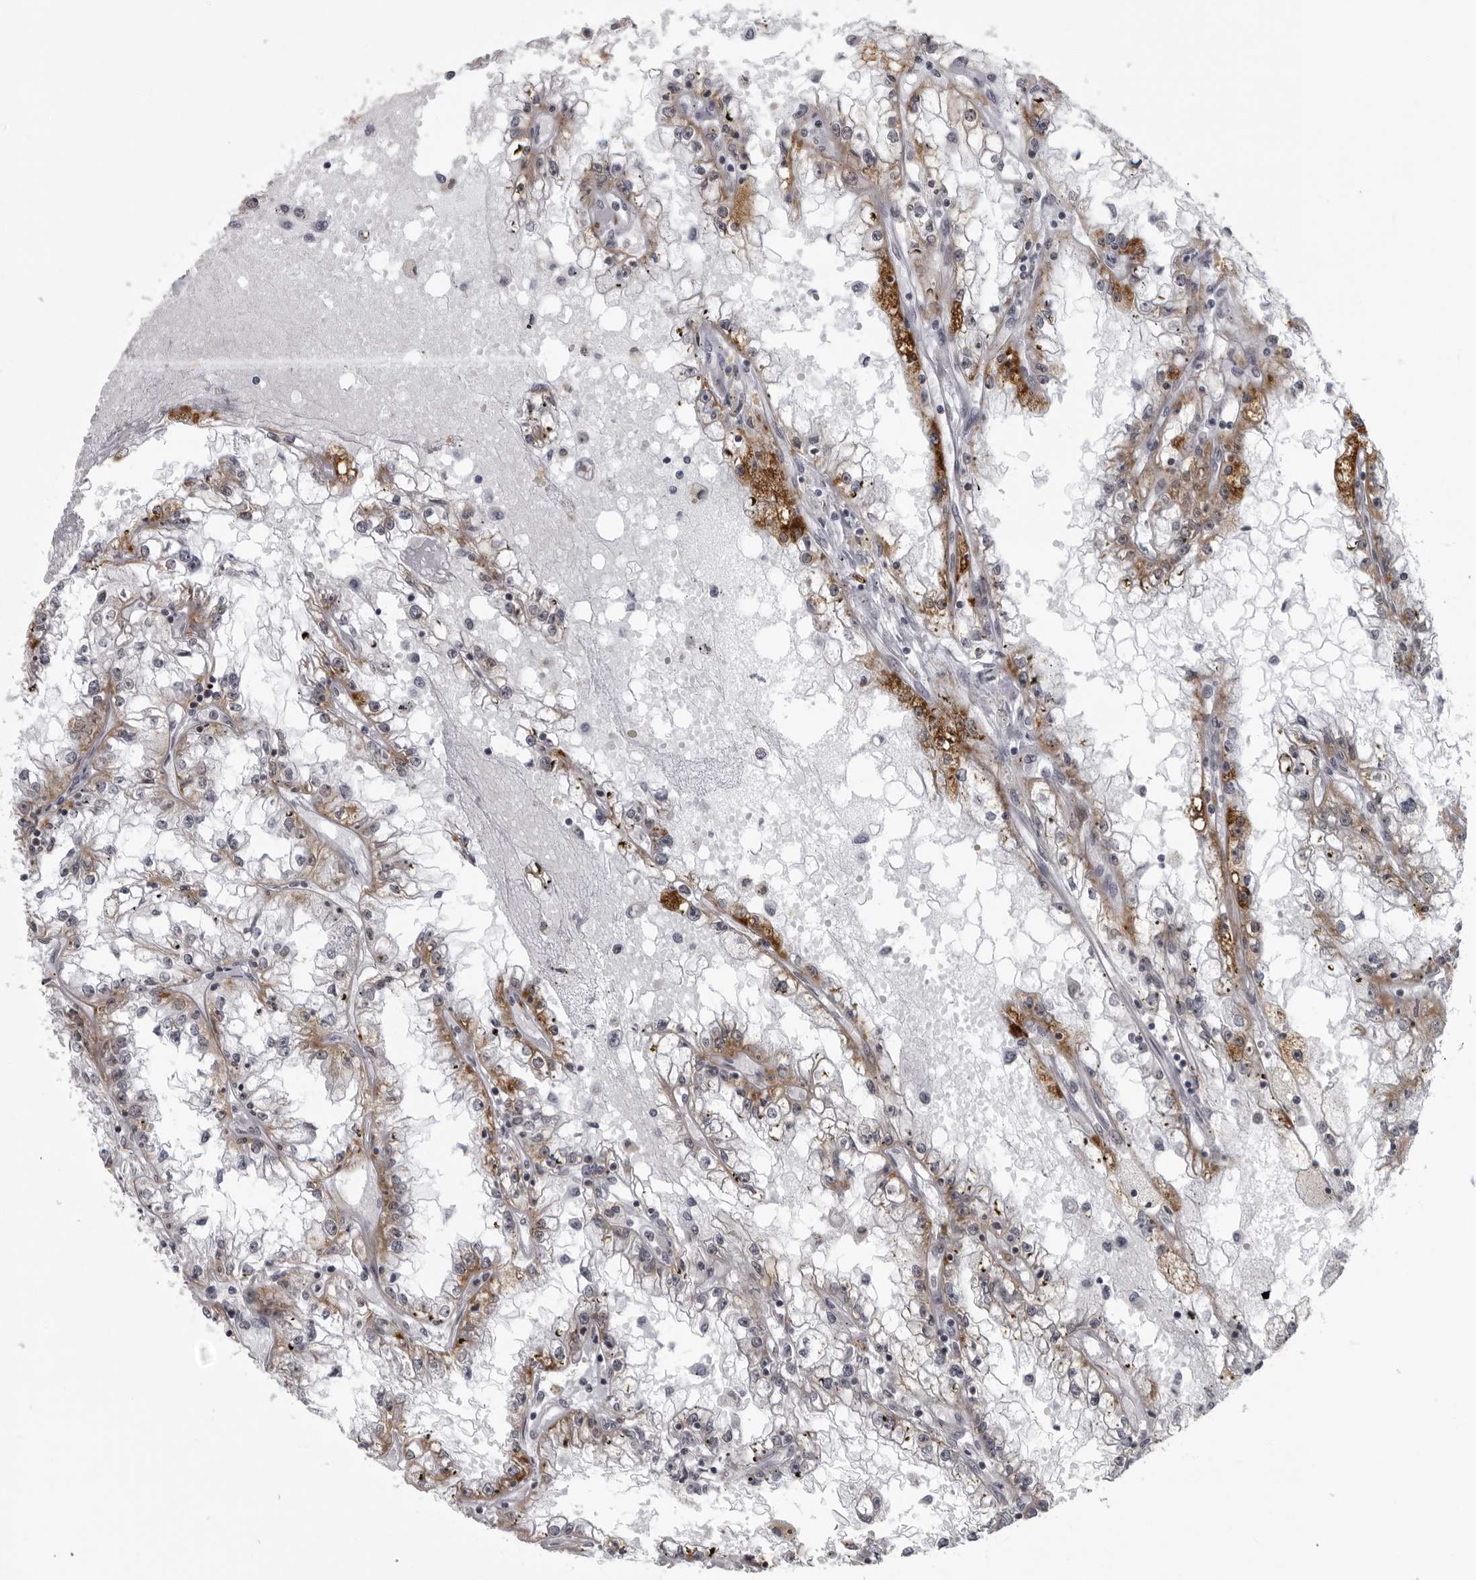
{"staining": {"intensity": "moderate", "quantity": "<25%", "location": "cytoplasmic/membranous"}, "tissue": "renal cancer", "cell_type": "Tumor cells", "image_type": "cancer", "snomed": [{"axis": "morphology", "description": "Adenocarcinoma, NOS"}, {"axis": "topography", "description": "Kidney"}], "caption": "IHC (DAB) staining of human adenocarcinoma (renal) displays moderate cytoplasmic/membranous protein staining in about <25% of tumor cells.", "gene": "RTCA", "patient": {"sex": "male", "age": 56}}